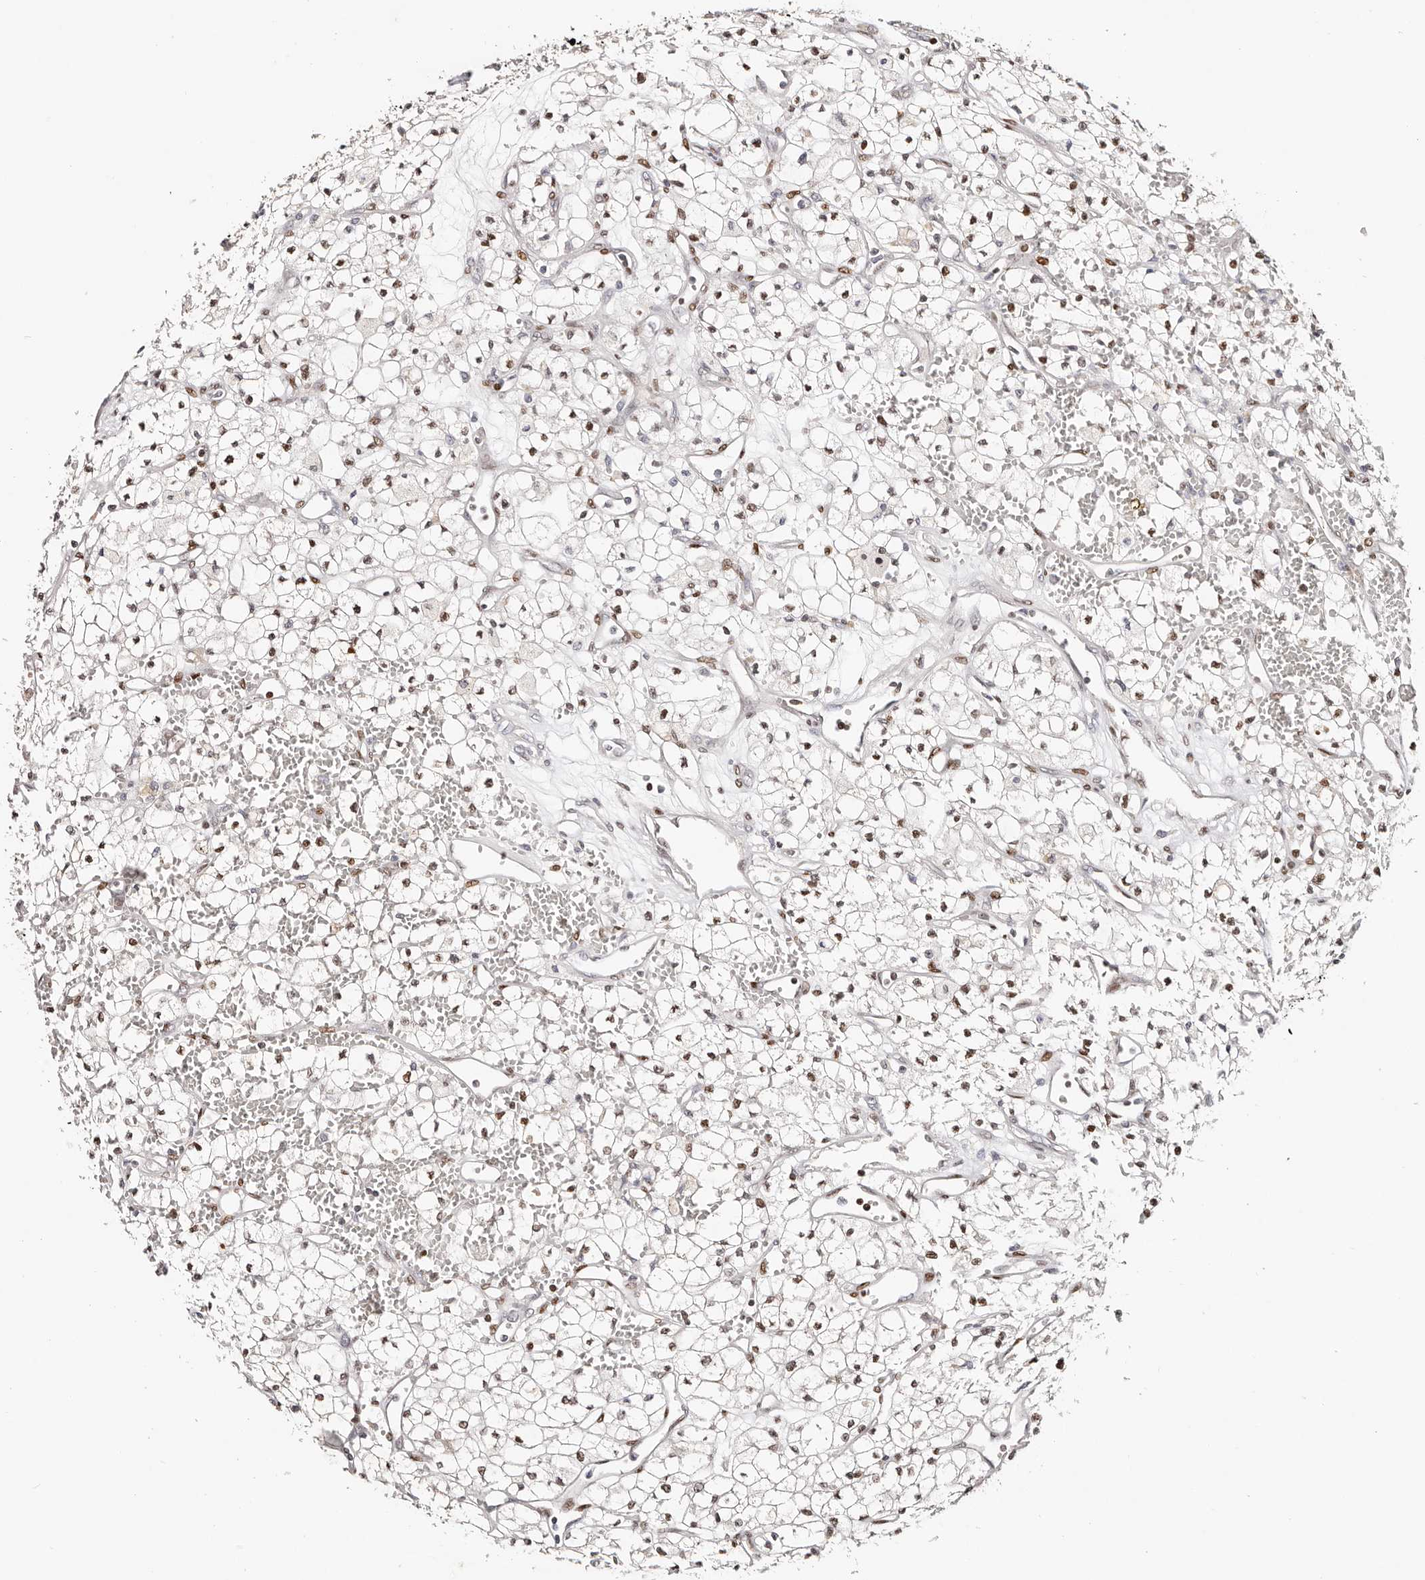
{"staining": {"intensity": "weak", "quantity": "<25%", "location": "nuclear"}, "tissue": "renal cancer", "cell_type": "Tumor cells", "image_type": "cancer", "snomed": [{"axis": "morphology", "description": "Adenocarcinoma, NOS"}, {"axis": "topography", "description": "Kidney"}], "caption": "Immunohistochemistry (IHC) histopathology image of neoplastic tissue: human renal cancer (adenocarcinoma) stained with DAB (3,3'-diaminobenzidine) displays no significant protein staining in tumor cells.", "gene": "IQGAP3", "patient": {"sex": "male", "age": 59}}